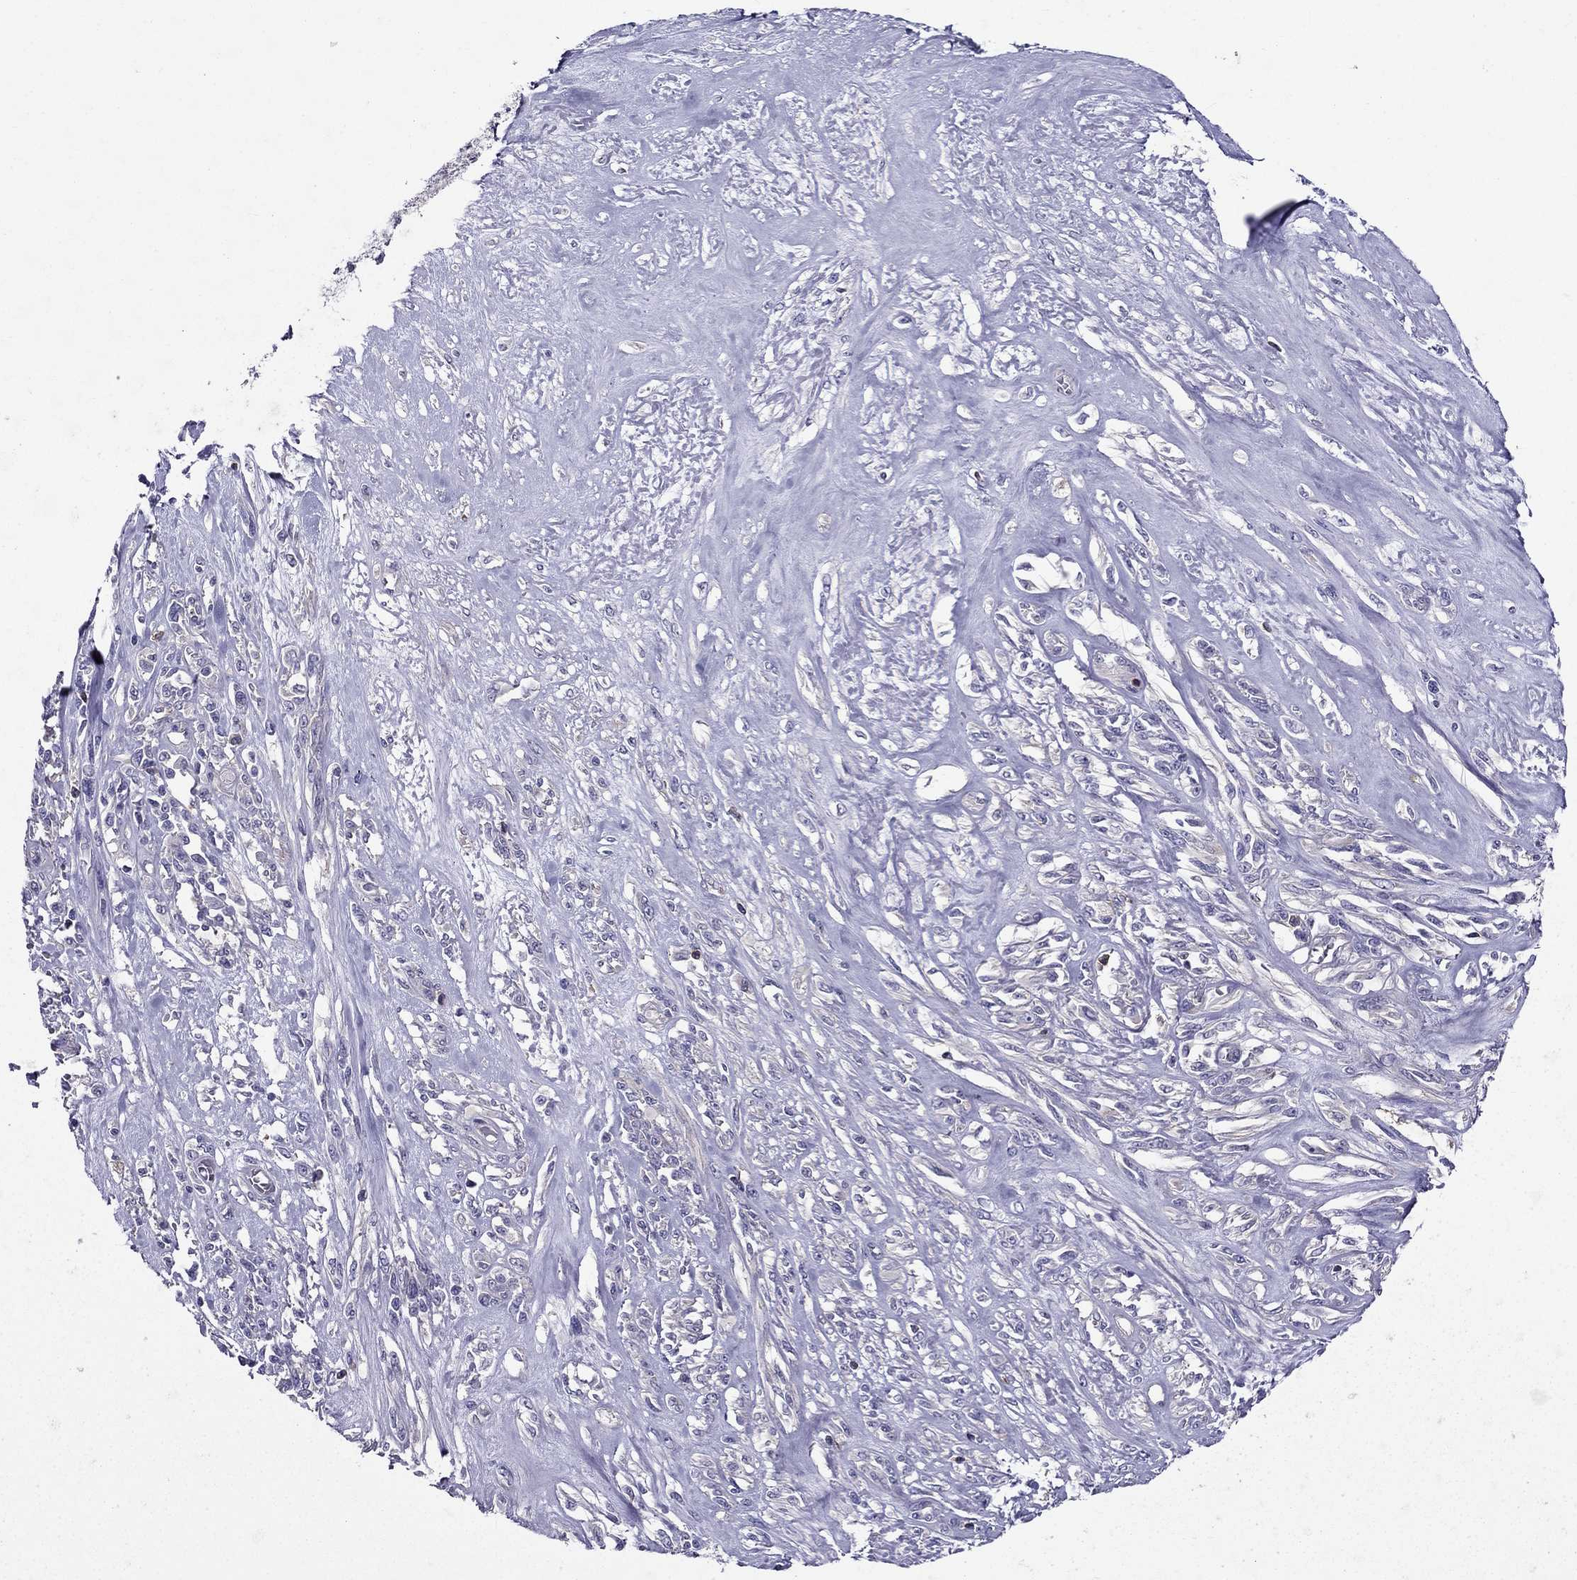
{"staining": {"intensity": "negative", "quantity": "none", "location": "none"}, "tissue": "melanoma", "cell_type": "Tumor cells", "image_type": "cancer", "snomed": [{"axis": "morphology", "description": "Malignant melanoma, NOS"}, {"axis": "topography", "description": "Skin"}], "caption": "Melanoma stained for a protein using IHC shows no positivity tumor cells.", "gene": "AAK1", "patient": {"sex": "female", "age": 91}}